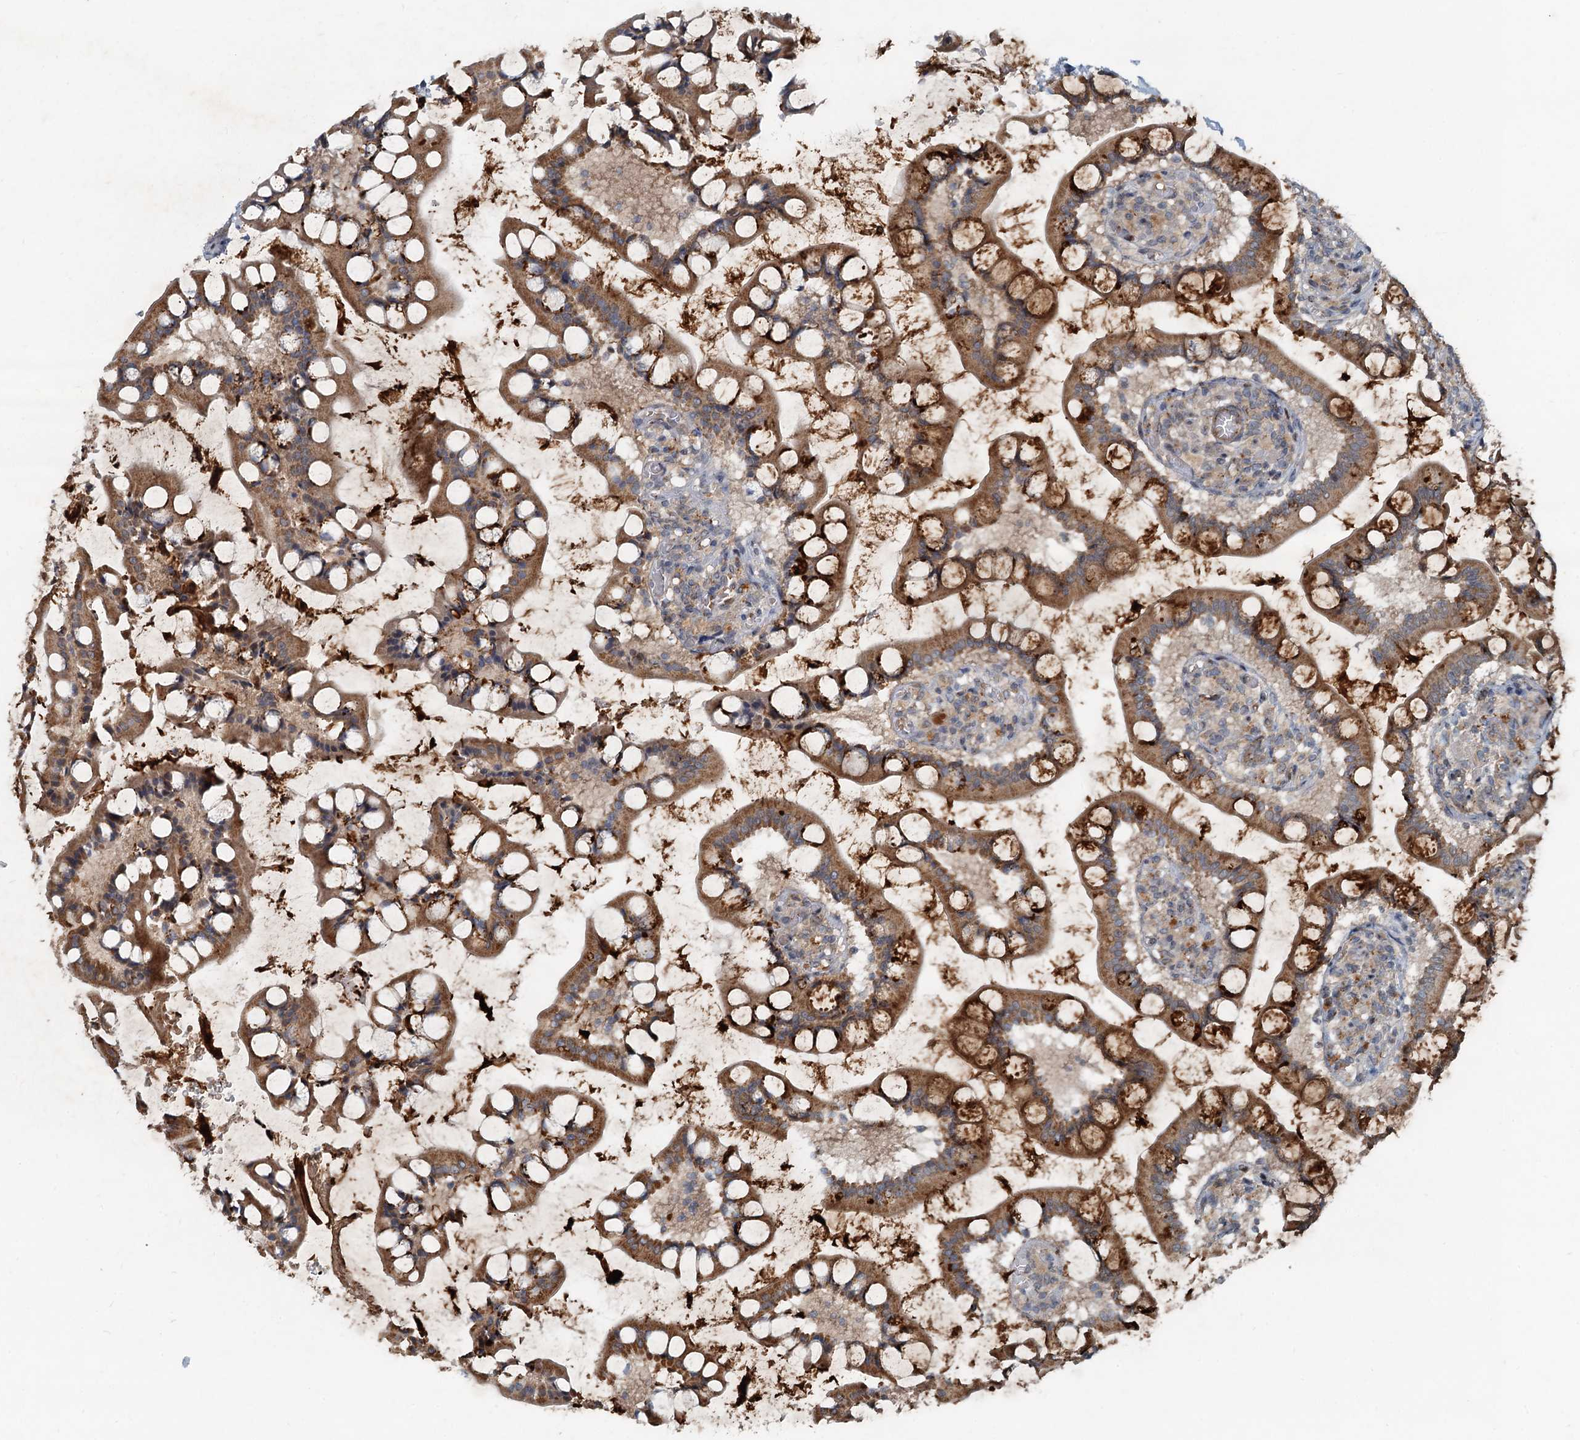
{"staining": {"intensity": "strong", "quantity": ">75%", "location": "cytoplasmic/membranous"}, "tissue": "small intestine", "cell_type": "Glandular cells", "image_type": "normal", "snomed": [{"axis": "morphology", "description": "Normal tissue, NOS"}, {"axis": "topography", "description": "Small intestine"}], "caption": "The immunohistochemical stain shows strong cytoplasmic/membranous positivity in glandular cells of unremarkable small intestine. (brown staining indicates protein expression, while blue staining denotes nuclei).", "gene": "CEP68", "patient": {"sex": "male", "age": 52}}